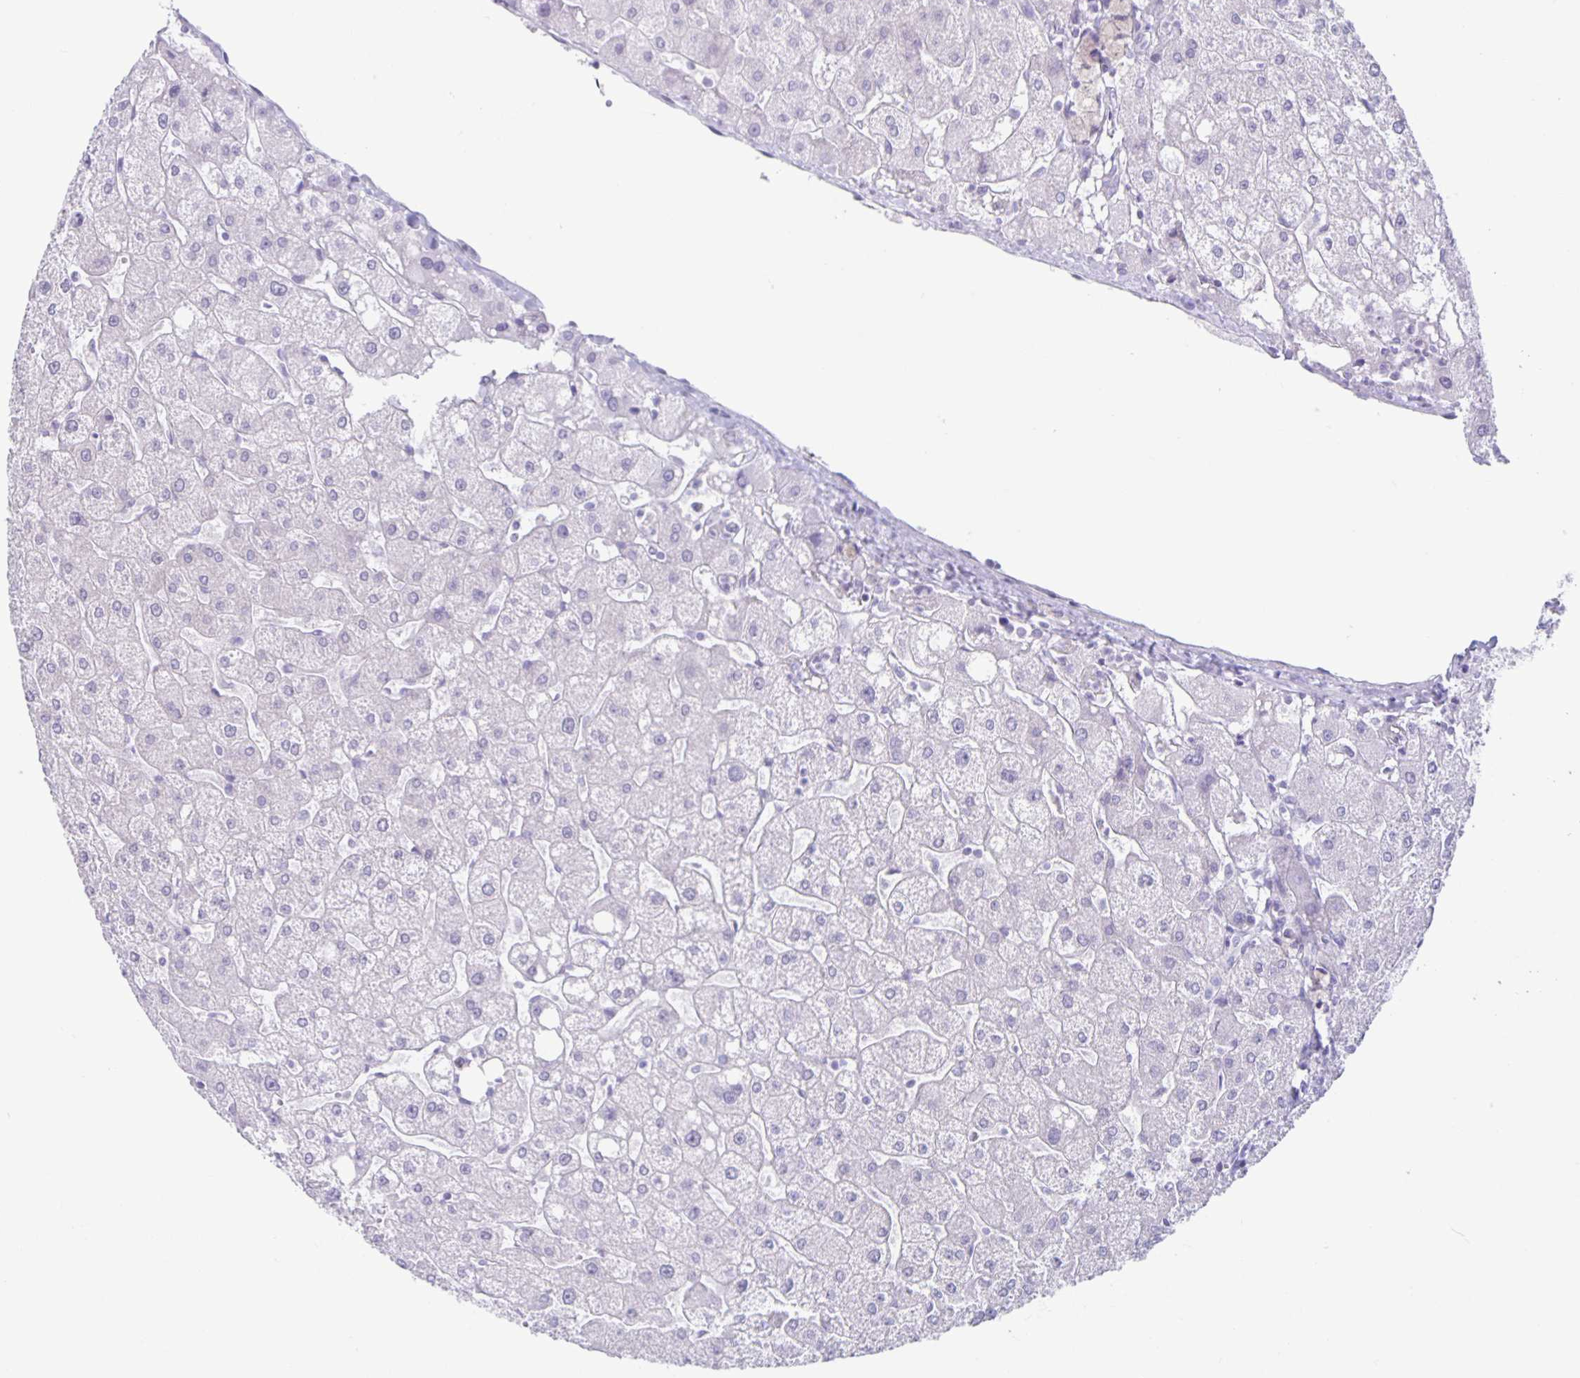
{"staining": {"intensity": "negative", "quantity": "none", "location": "none"}, "tissue": "liver", "cell_type": "Cholangiocytes", "image_type": "normal", "snomed": [{"axis": "morphology", "description": "Normal tissue, NOS"}, {"axis": "topography", "description": "Liver"}], "caption": "Immunohistochemical staining of unremarkable human liver shows no significant expression in cholangiocytes. (Brightfield microscopy of DAB (3,3'-diaminobenzidine) IHC at high magnification).", "gene": "CT45A10", "patient": {"sex": "male", "age": 67}}